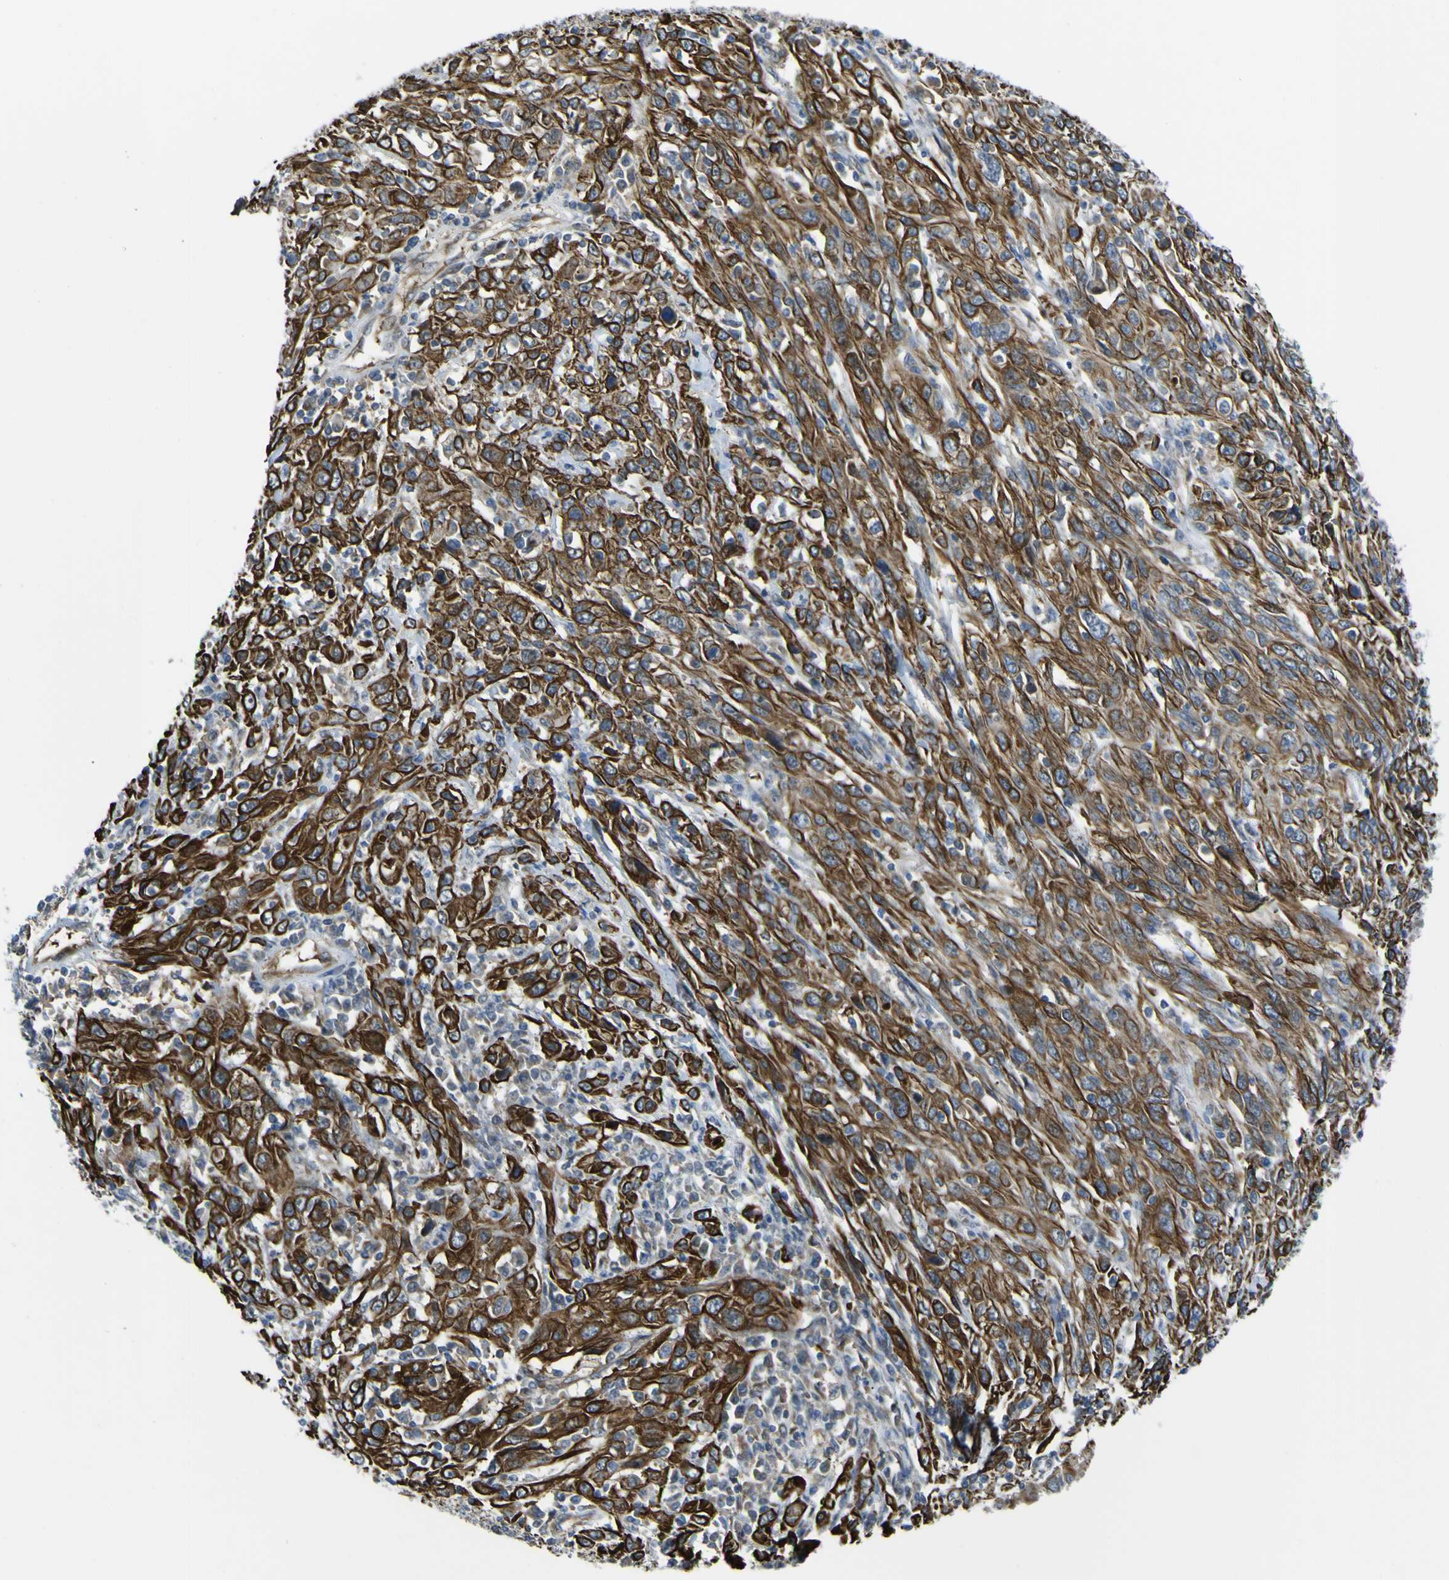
{"staining": {"intensity": "strong", "quantity": ">75%", "location": "cytoplasmic/membranous"}, "tissue": "cervical cancer", "cell_type": "Tumor cells", "image_type": "cancer", "snomed": [{"axis": "morphology", "description": "Squamous cell carcinoma, NOS"}, {"axis": "topography", "description": "Cervix"}], "caption": "DAB immunohistochemical staining of cervical cancer shows strong cytoplasmic/membranous protein expression in approximately >75% of tumor cells. The staining was performed using DAB (3,3'-diaminobenzidine), with brown indicating positive protein expression. Nuclei are stained blue with hematoxylin.", "gene": "KDM7A", "patient": {"sex": "female", "age": 46}}